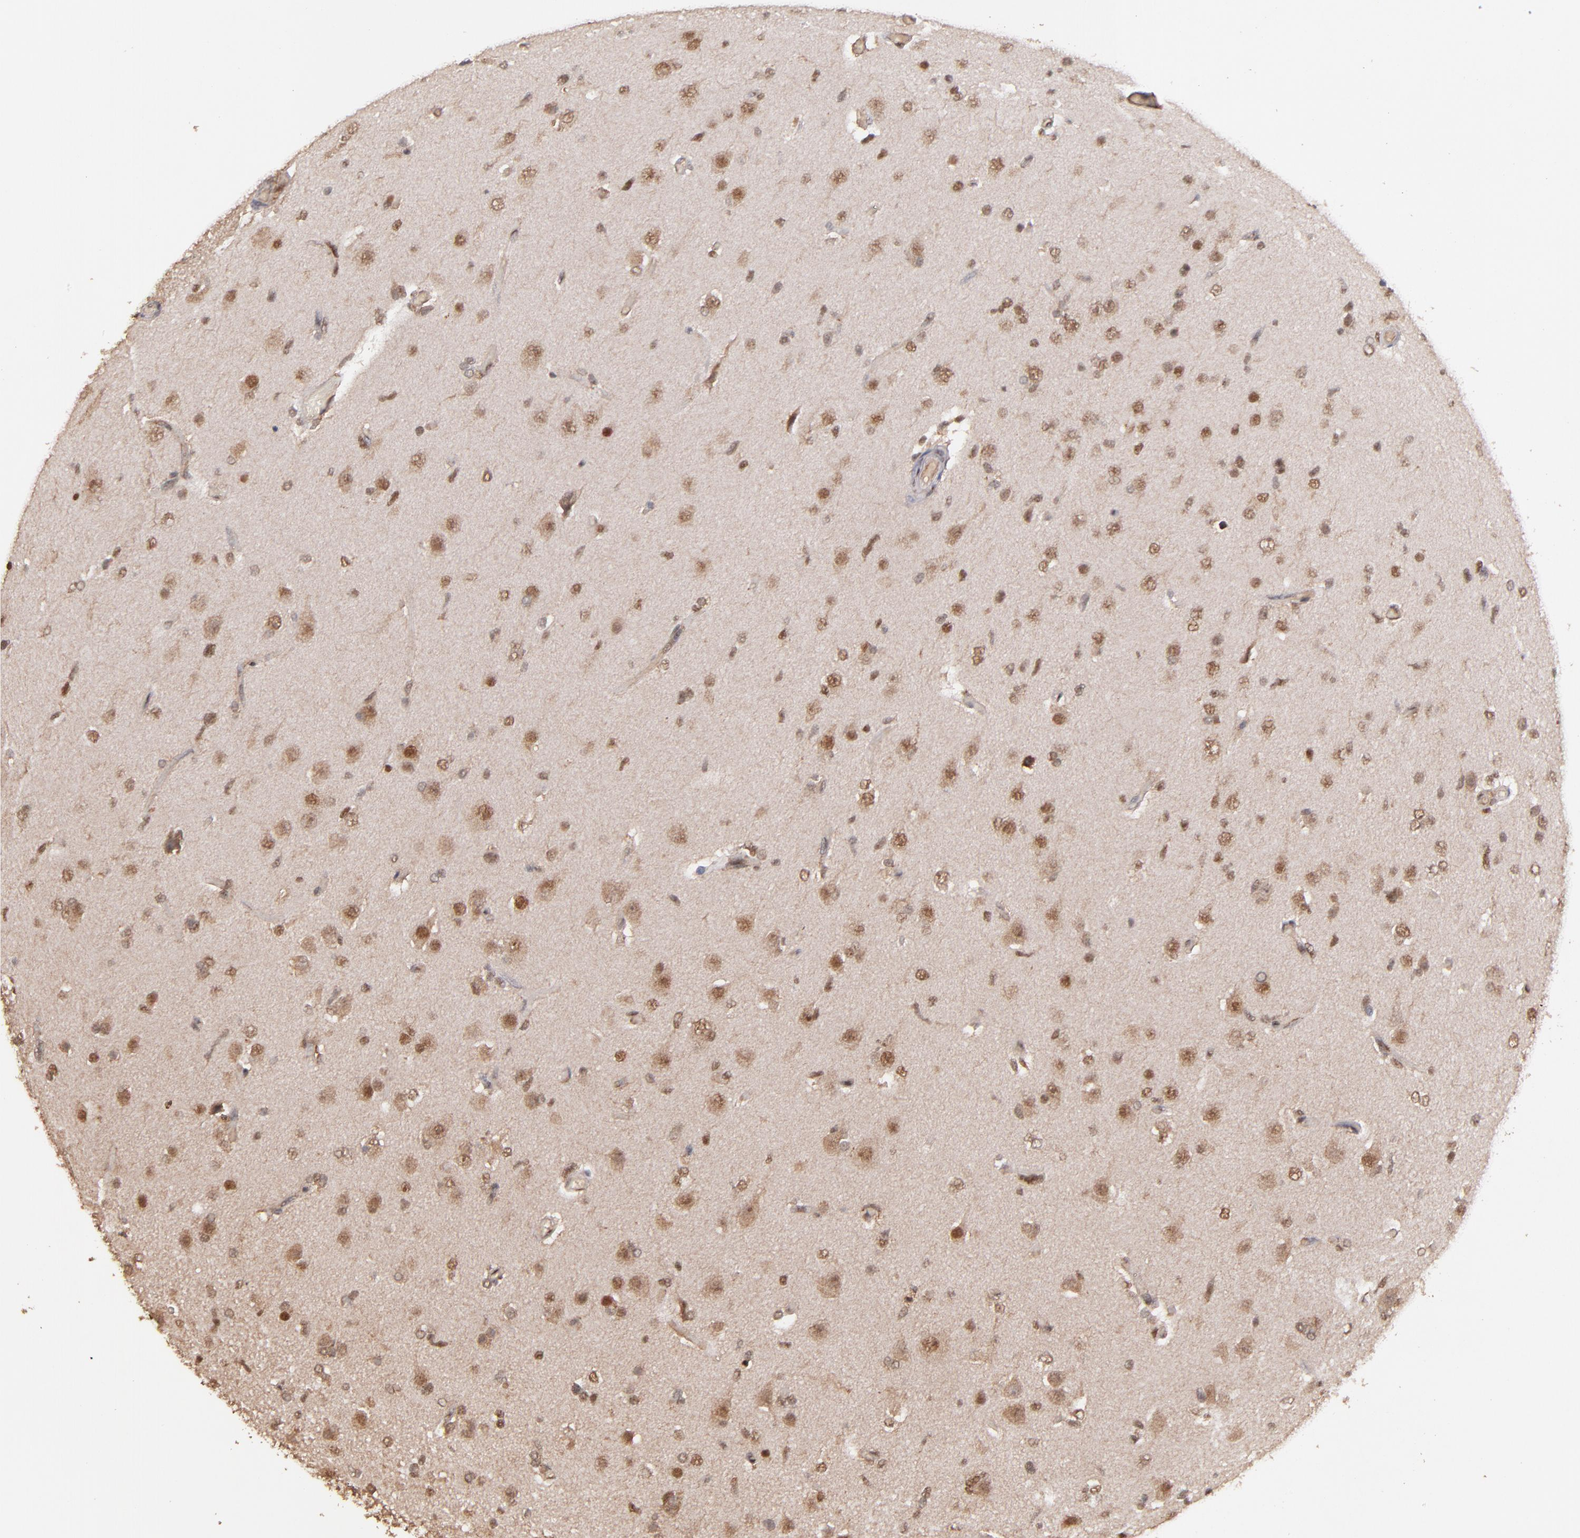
{"staining": {"intensity": "moderate", "quantity": "25%-75%", "location": "nuclear"}, "tissue": "glioma", "cell_type": "Tumor cells", "image_type": "cancer", "snomed": [{"axis": "morphology", "description": "Glioma, malignant, High grade"}, {"axis": "topography", "description": "Brain"}], "caption": "A brown stain highlights moderate nuclear expression of a protein in human glioma tumor cells.", "gene": "EAPP", "patient": {"sex": "male", "age": 33}}